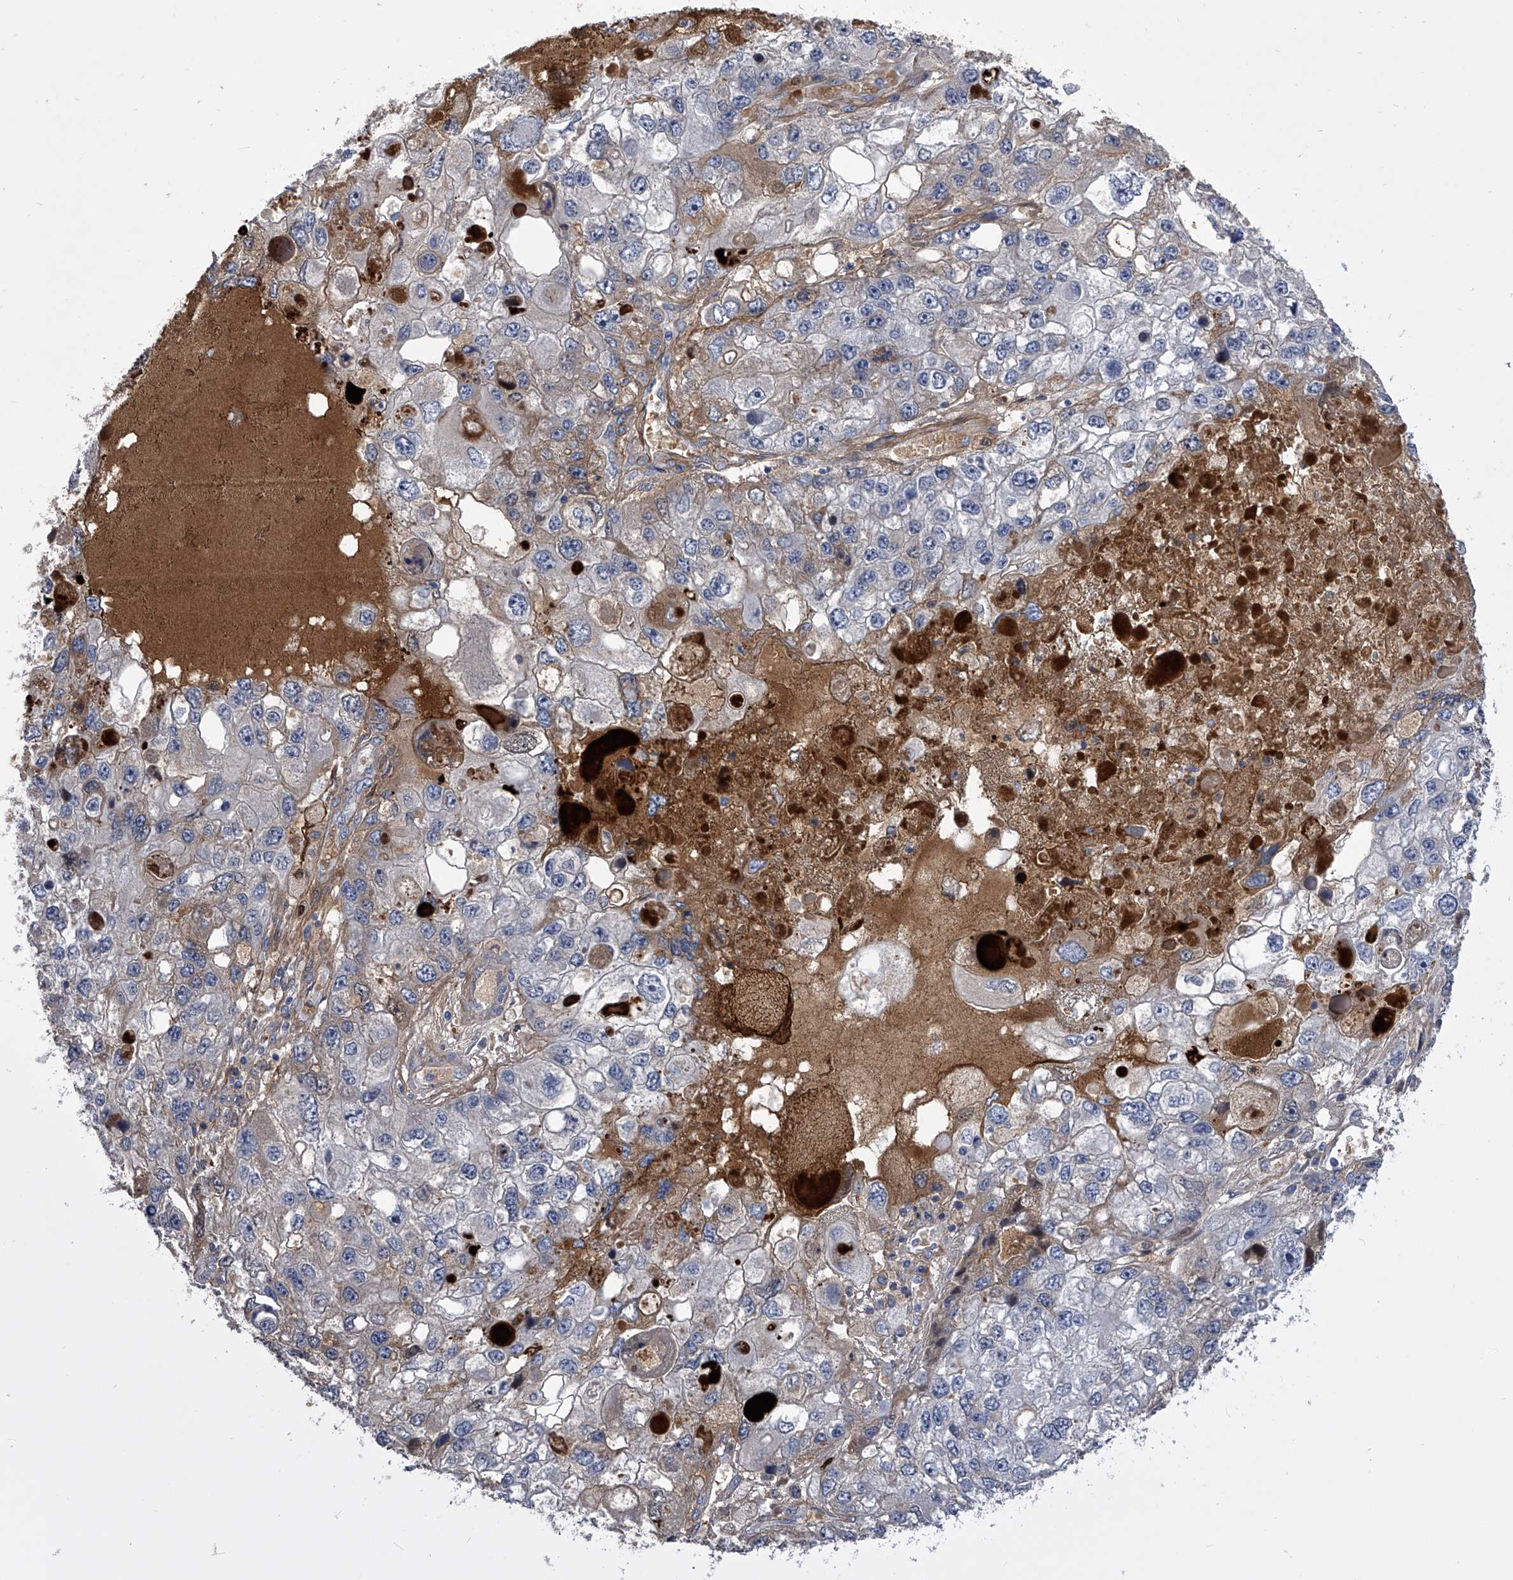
{"staining": {"intensity": "moderate", "quantity": "<25%", "location": "cytoplasmic/membranous"}, "tissue": "endometrial cancer", "cell_type": "Tumor cells", "image_type": "cancer", "snomed": [{"axis": "morphology", "description": "Adenocarcinoma, NOS"}, {"axis": "topography", "description": "Endometrium"}], "caption": "Adenocarcinoma (endometrial) was stained to show a protein in brown. There is low levels of moderate cytoplasmic/membranous positivity in about <25% of tumor cells. (Stains: DAB in brown, nuclei in blue, Microscopy: brightfield microscopy at high magnification).", "gene": "MDN1", "patient": {"sex": "female", "age": 49}}